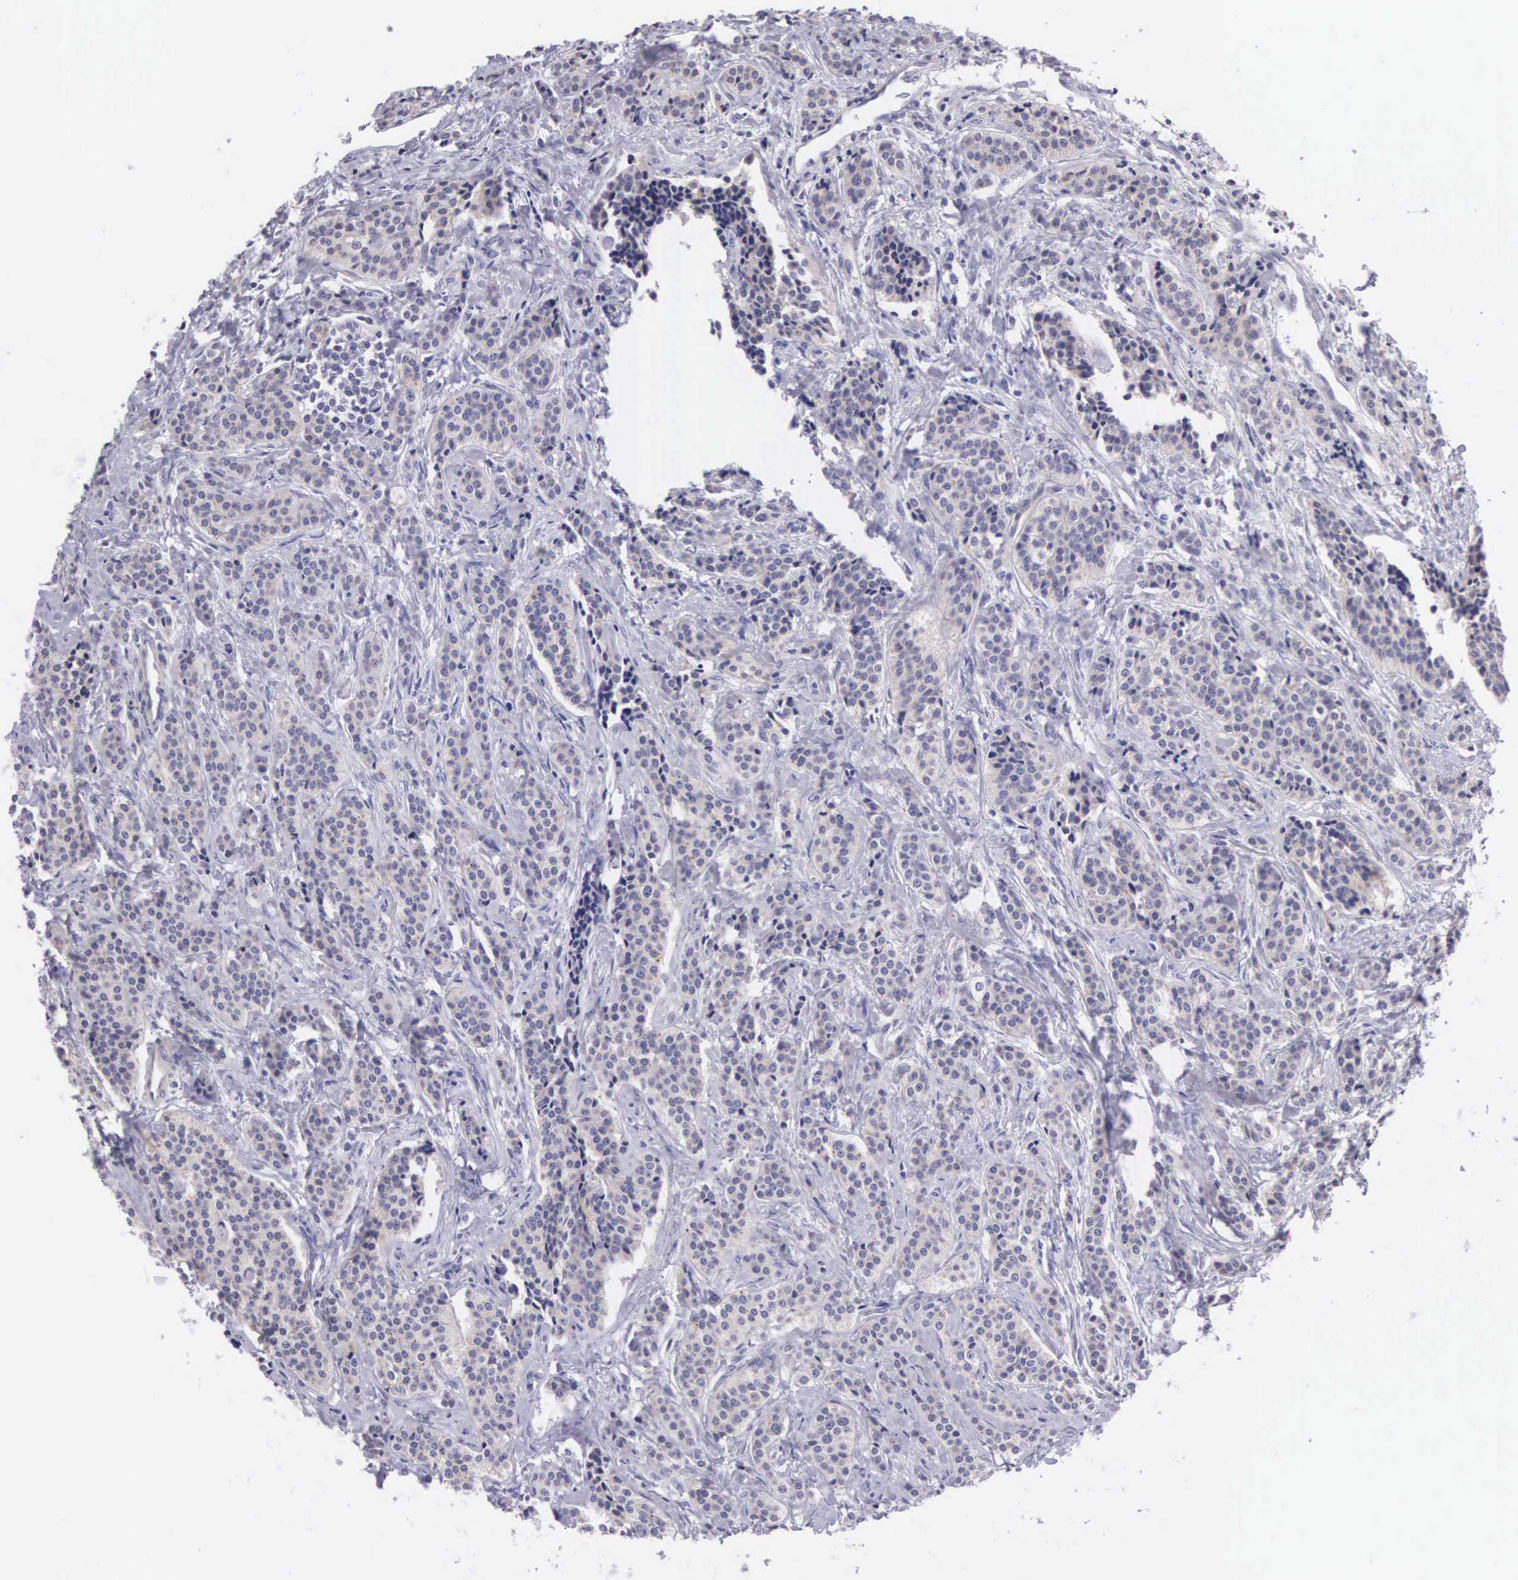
{"staining": {"intensity": "weak", "quantity": "25%-75%", "location": "cytoplasmic/membranous"}, "tissue": "carcinoid", "cell_type": "Tumor cells", "image_type": "cancer", "snomed": [{"axis": "morphology", "description": "Carcinoid, malignant, NOS"}, {"axis": "topography", "description": "Small intestine"}], "caption": "Carcinoid stained with immunohistochemistry (IHC) reveals weak cytoplasmic/membranous positivity in approximately 25%-75% of tumor cells.", "gene": "SOX11", "patient": {"sex": "male", "age": 63}}